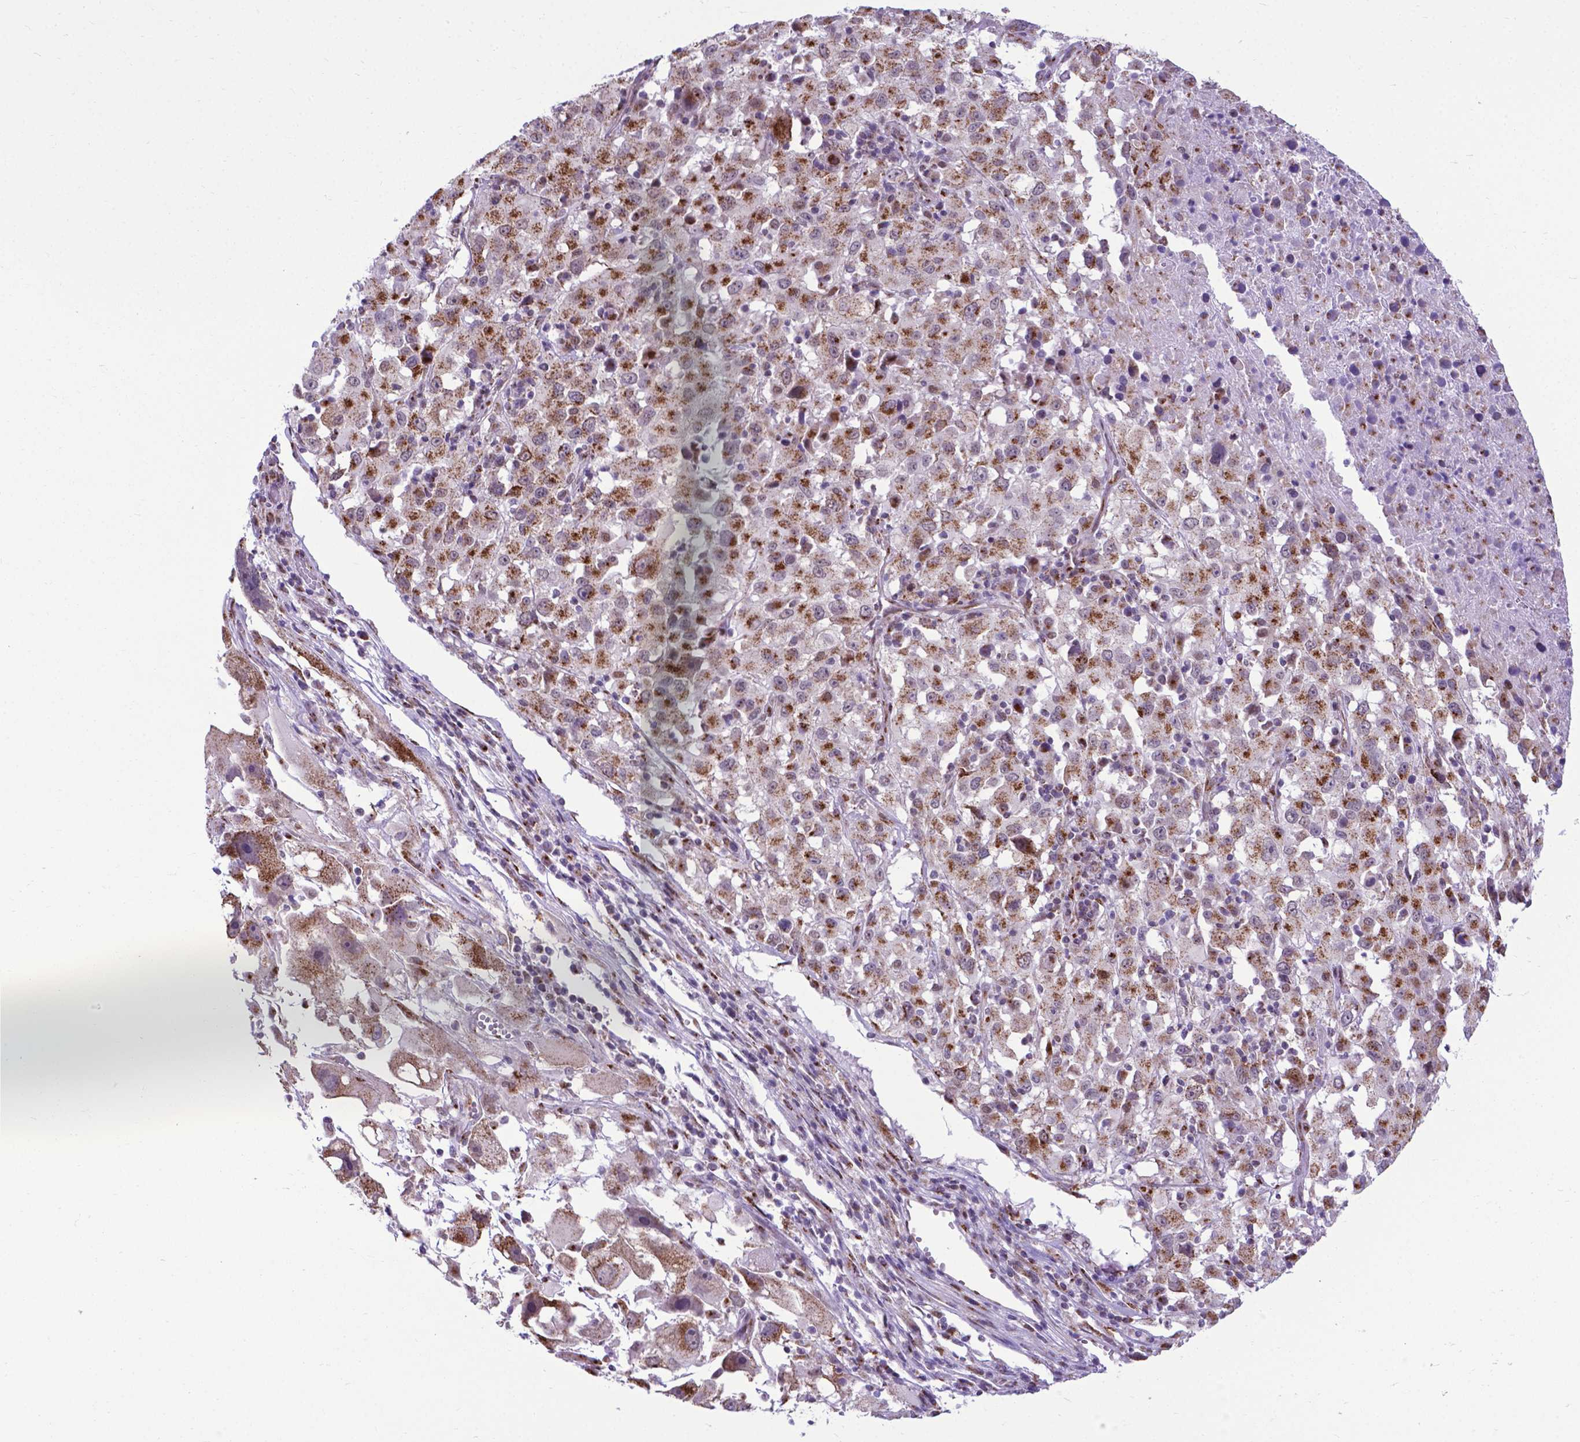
{"staining": {"intensity": "moderate", "quantity": "25%-75%", "location": "cytoplasmic/membranous"}, "tissue": "melanoma", "cell_type": "Tumor cells", "image_type": "cancer", "snomed": [{"axis": "morphology", "description": "Malignant melanoma, Metastatic site"}, {"axis": "topography", "description": "Soft tissue"}], "caption": "Immunohistochemical staining of human malignant melanoma (metastatic site) displays medium levels of moderate cytoplasmic/membranous protein staining in about 25%-75% of tumor cells. (Stains: DAB in brown, nuclei in blue, Microscopy: brightfield microscopy at high magnification).", "gene": "MRPL10", "patient": {"sex": "male", "age": 50}}